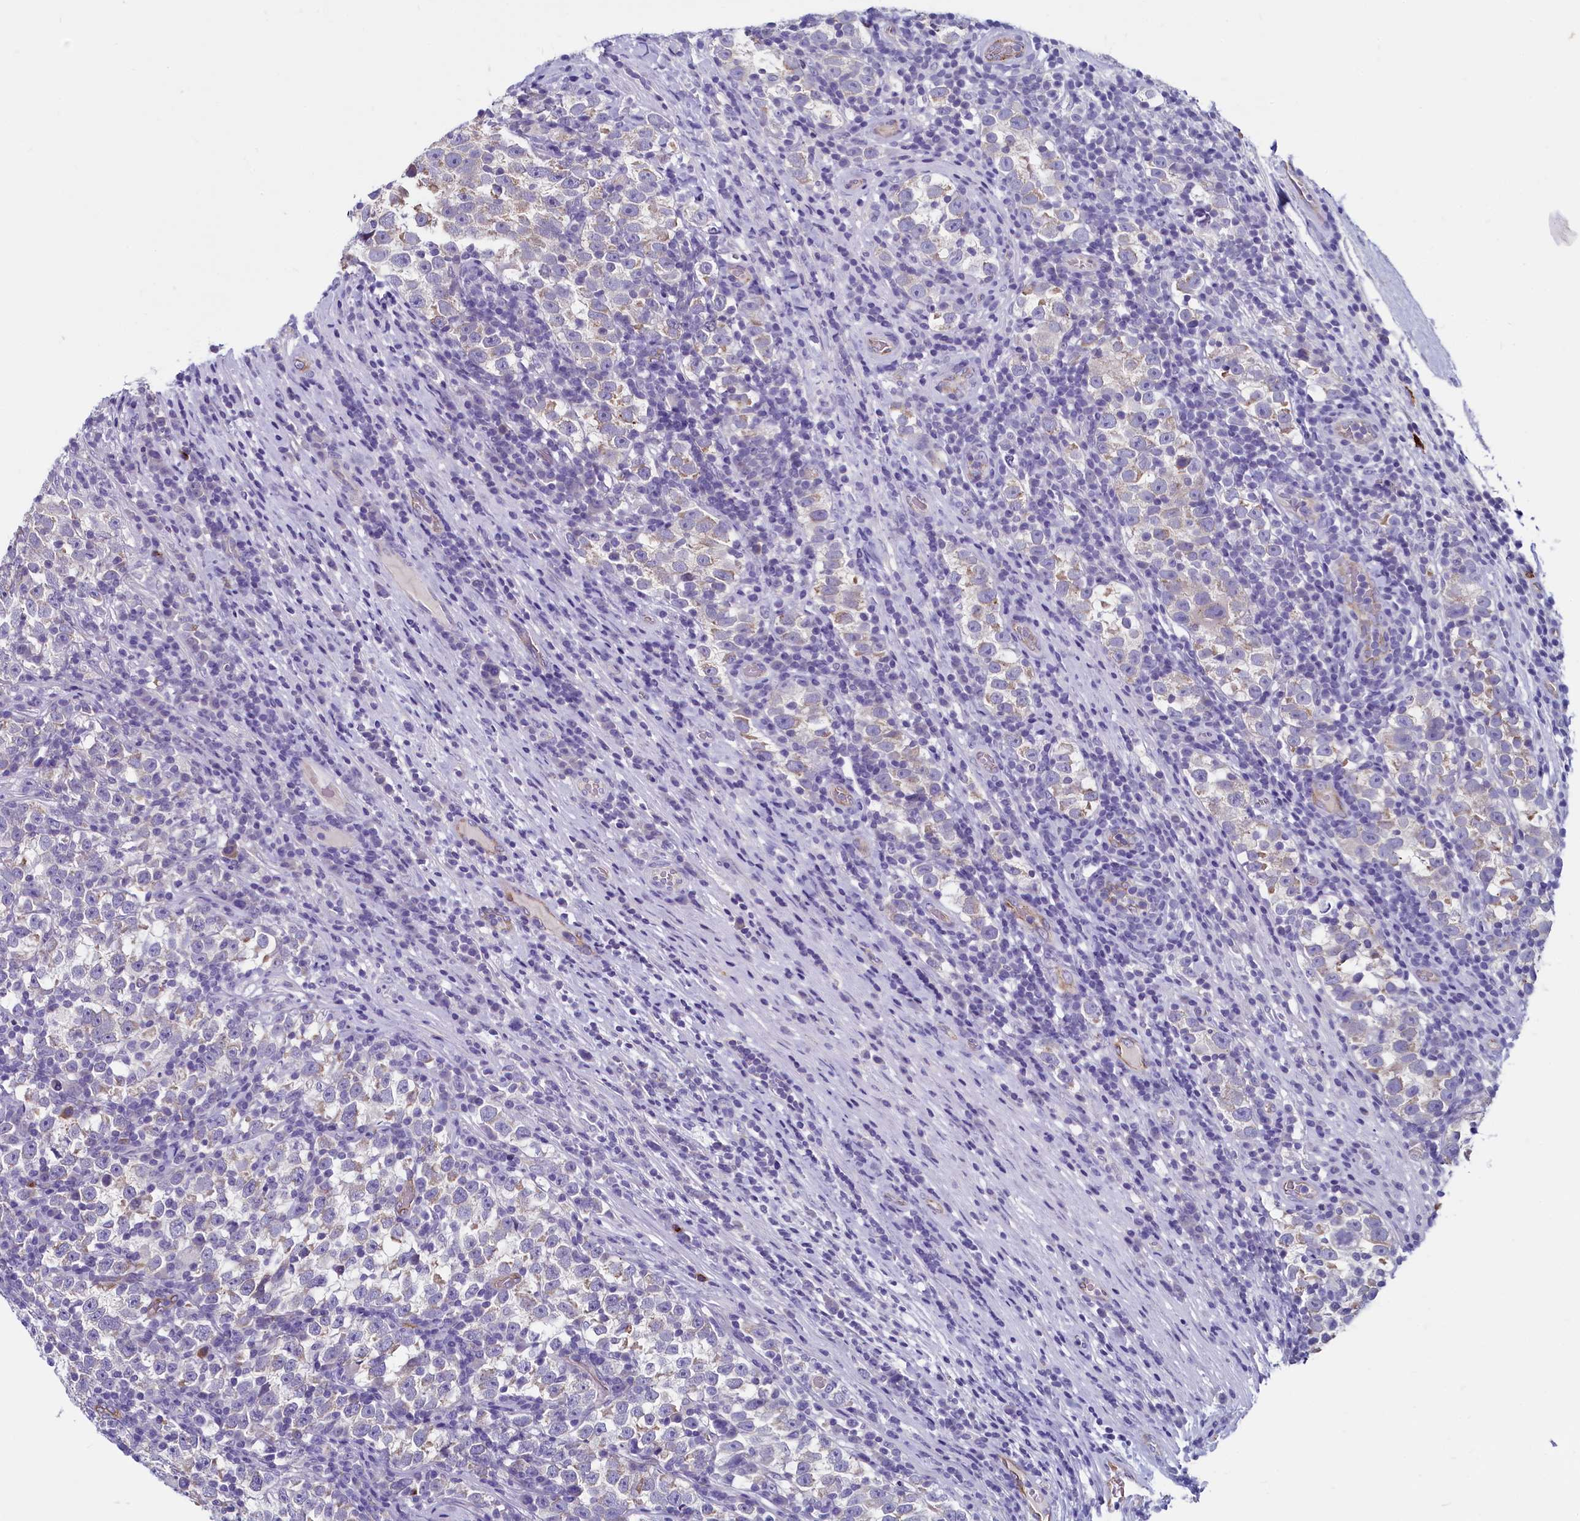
{"staining": {"intensity": "weak", "quantity": "<25%", "location": "cytoplasmic/membranous"}, "tissue": "testis cancer", "cell_type": "Tumor cells", "image_type": "cancer", "snomed": [{"axis": "morphology", "description": "Normal tissue, NOS"}, {"axis": "morphology", "description": "Seminoma, NOS"}, {"axis": "topography", "description": "Testis"}], "caption": "Seminoma (testis) was stained to show a protein in brown. There is no significant expression in tumor cells.", "gene": "INSC", "patient": {"sex": "male", "age": 43}}